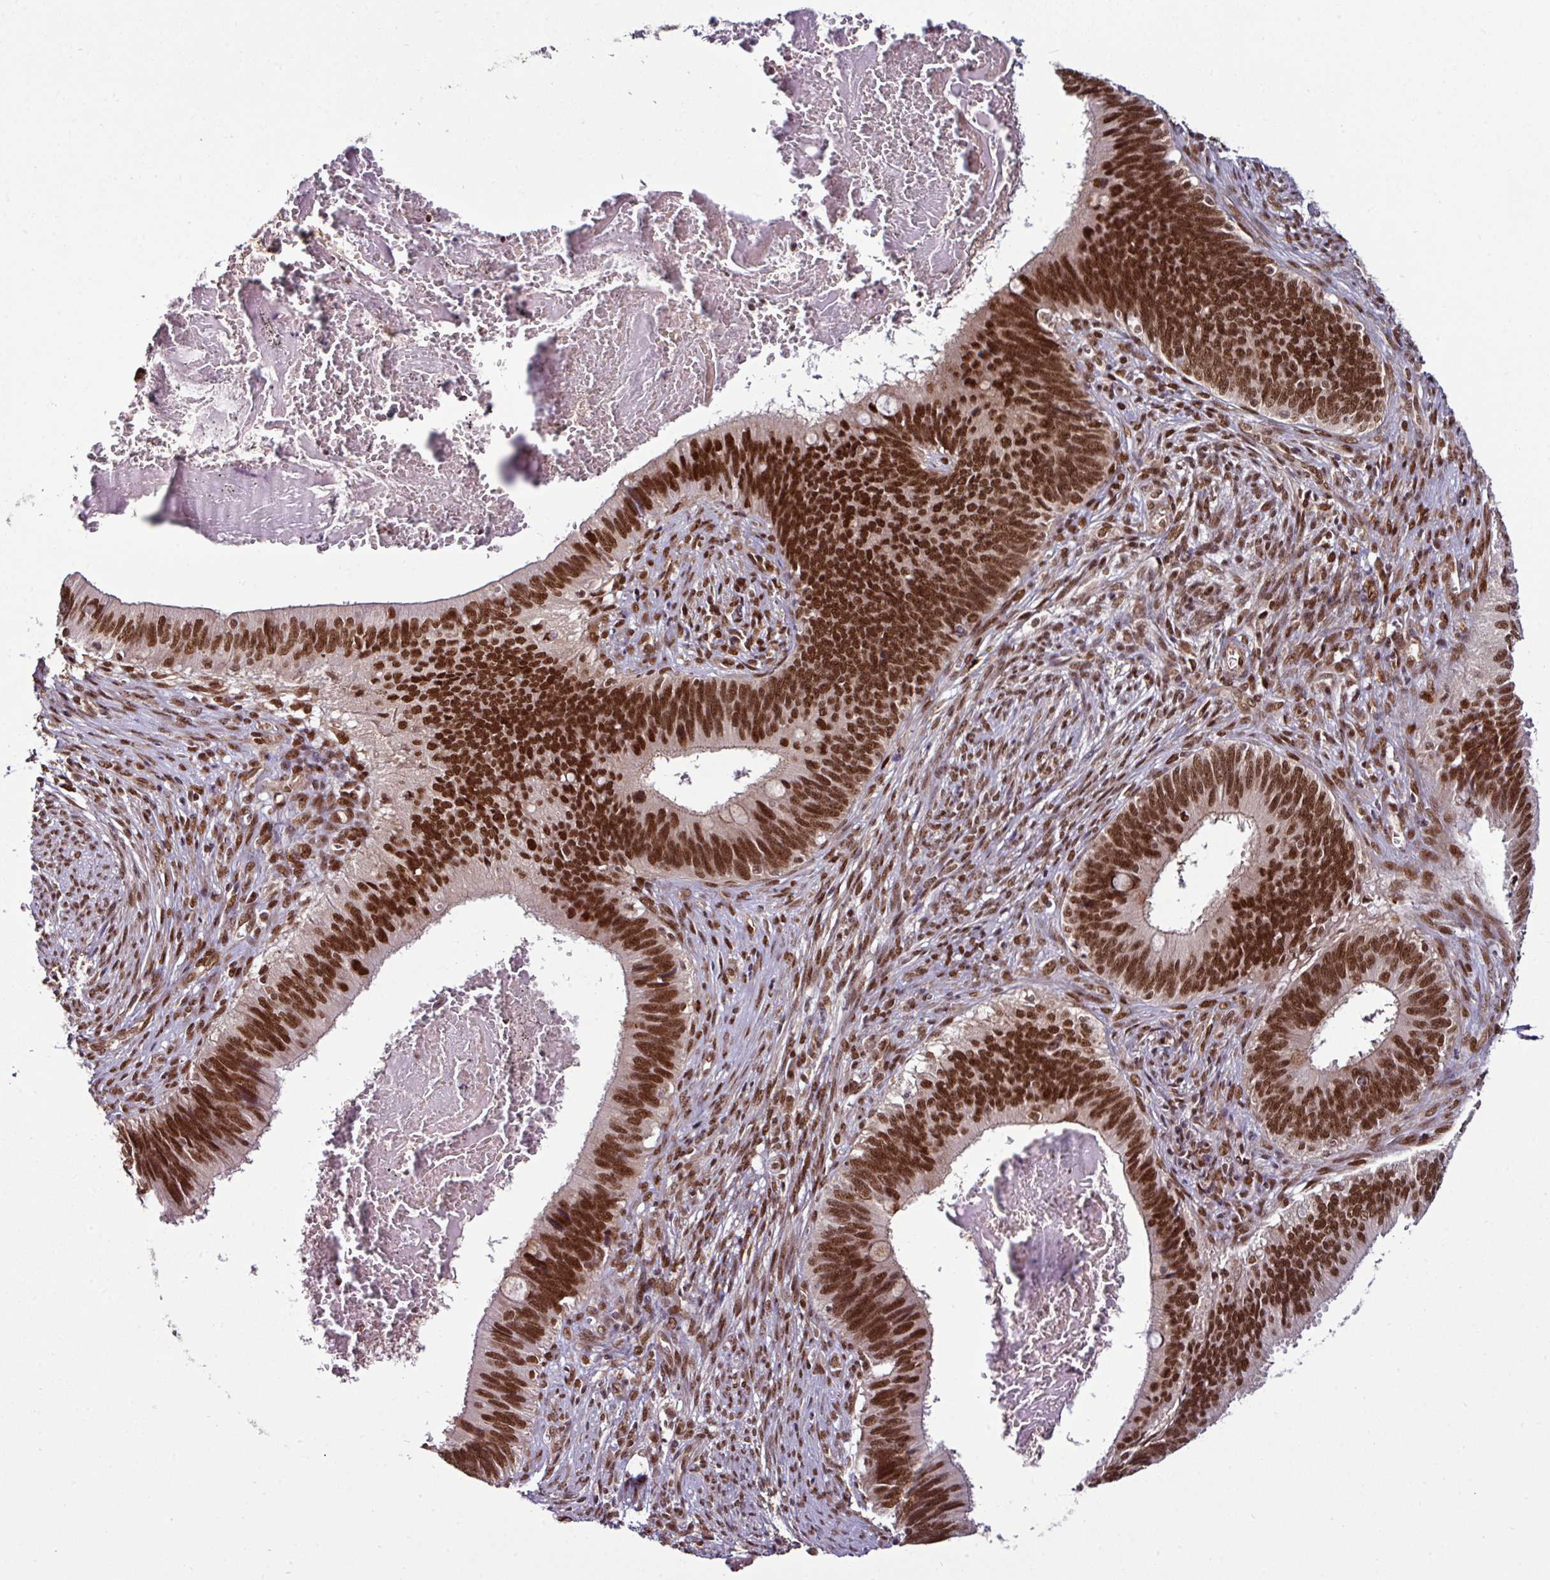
{"staining": {"intensity": "strong", "quantity": ">75%", "location": "nuclear"}, "tissue": "cervical cancer", "cell_type": "Tumor cells", "image_type": "cancer", "snomed": [{"axis": "morphology", "description": "Adenocarcinoma, NOS"}, {"axis": "topography", "description": "Cervix"}], "caption": "Protein staining displays strong nuclear expression in approximately >75% of tumor cells in cervical cancer.", "gene": "MORF4L2", "patient": {"sex": "female", "age": 42}}